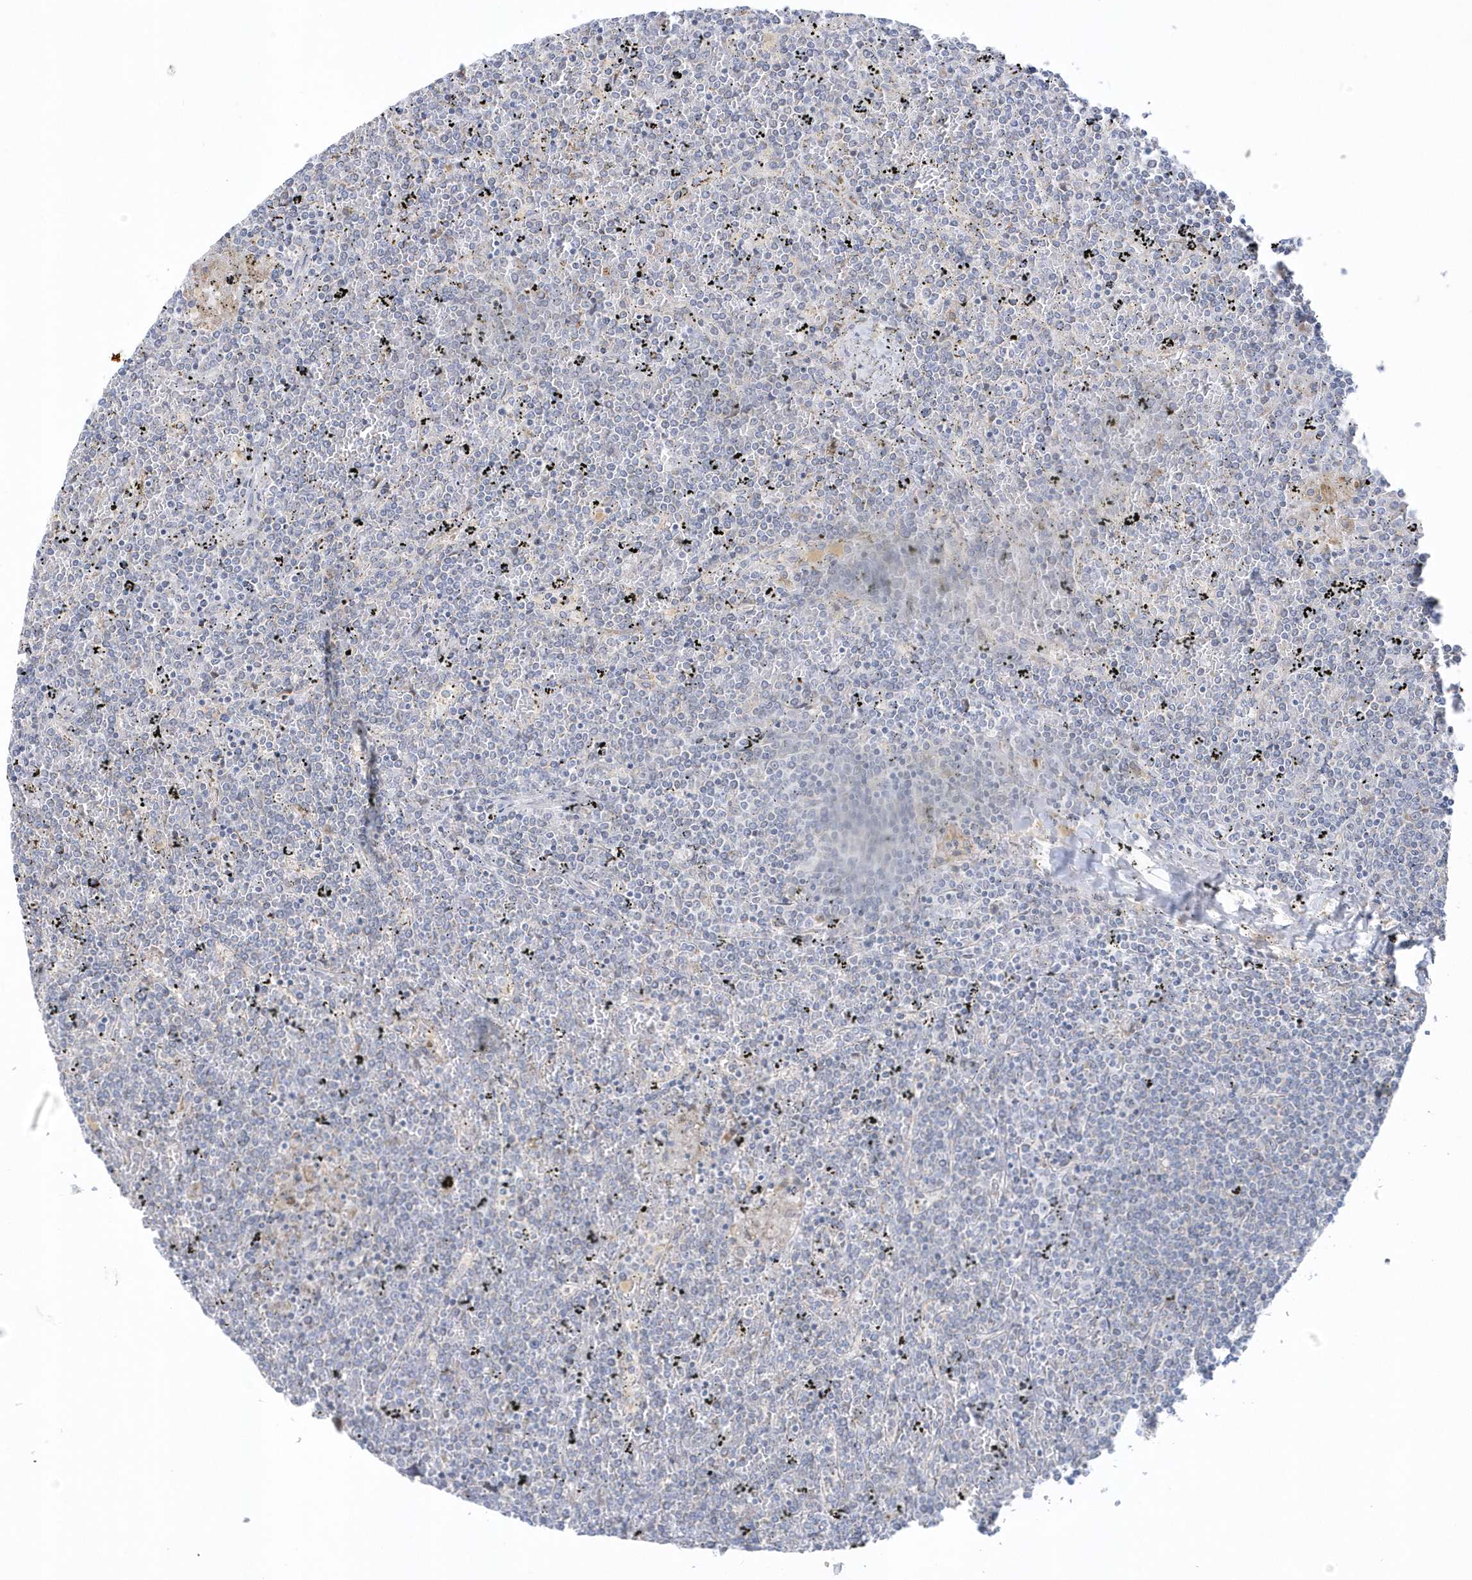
{"staining": {"intensity": "negative", "quantity": "none", "location": "none"}, "tissue": "lymphoma", "cell_type": "Tumor cells", "image_type": "cancer", "snomed": [{"axis": "morphology", "description": "Malignant lymphoma, non-Hodgkin's type, Low grade"}, {"axis": "topography", "description": "Spleen"}], "caption": "Immunohistochemical staining of human low-grade malignant lymphoma, non-Hodgkin's type shows no significant staining in tumor cells. Brightfield microscopy of immunohistochemistry (IHC) stained with DAB (3,3'-diaminobenzidine) (brown) and hematoxylin (blue), captured at high magnification.", "gene": "PCBD1", "patient": {"sex": "female", "age": 19}}